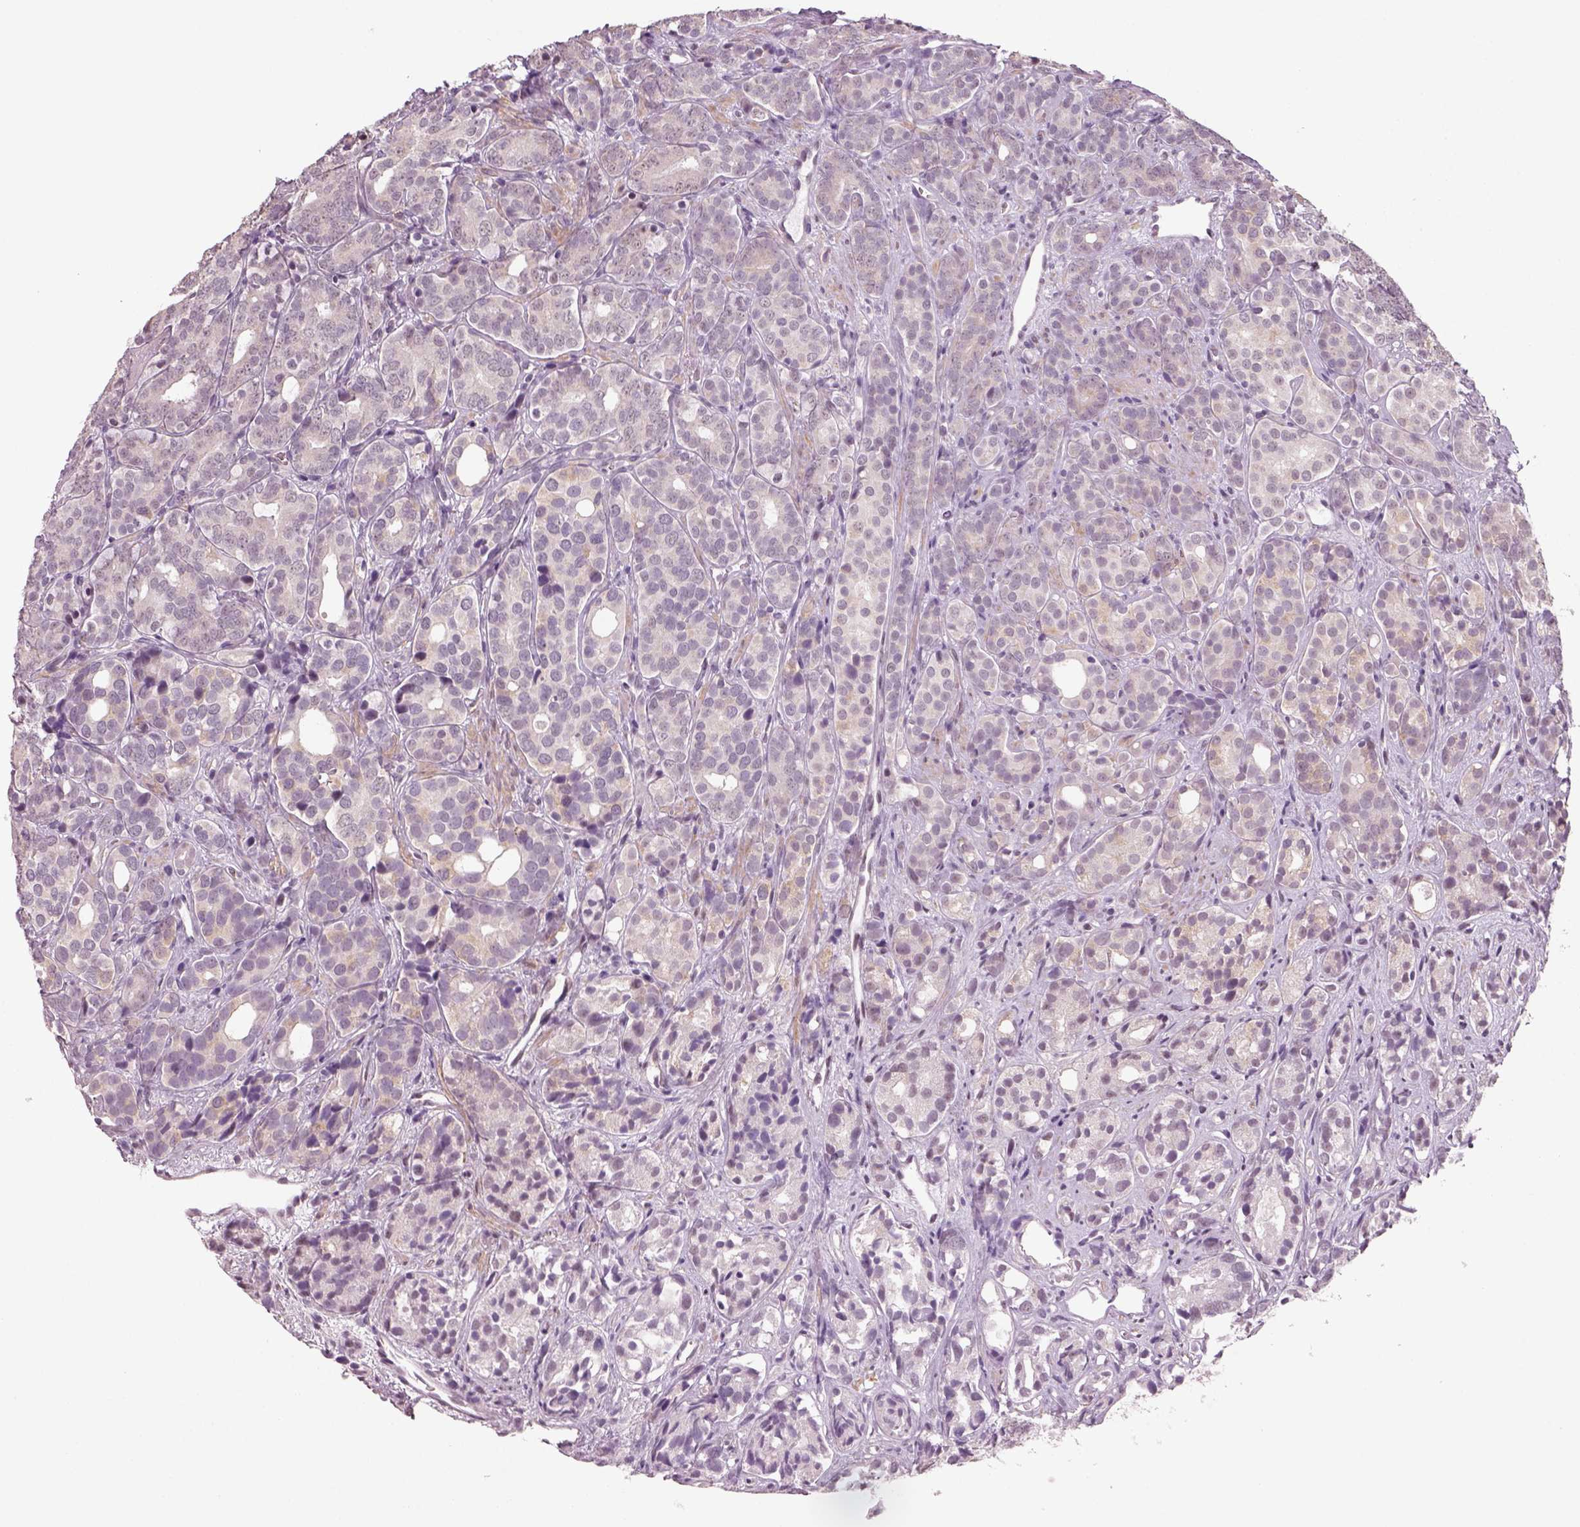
{"staining": {"intensity": "negative", "quantity": "none", "location": "none"}, "tissue": "prostate cancer", "cell_type": "Tumor cells", "image_type": "cancer", "snomed": [{"axis": "morphology", "description": "Adenocarcinoma, High grade"}, {"axis": "topography", "description": "Prostate"}], "caption": "IHC of human prostate cancer (adenocarcinoma (high-grade)) demonstrates no positivity in tumor cells.", "gene": "NAT8", "patient": {"sex": "male", "age": 84}}